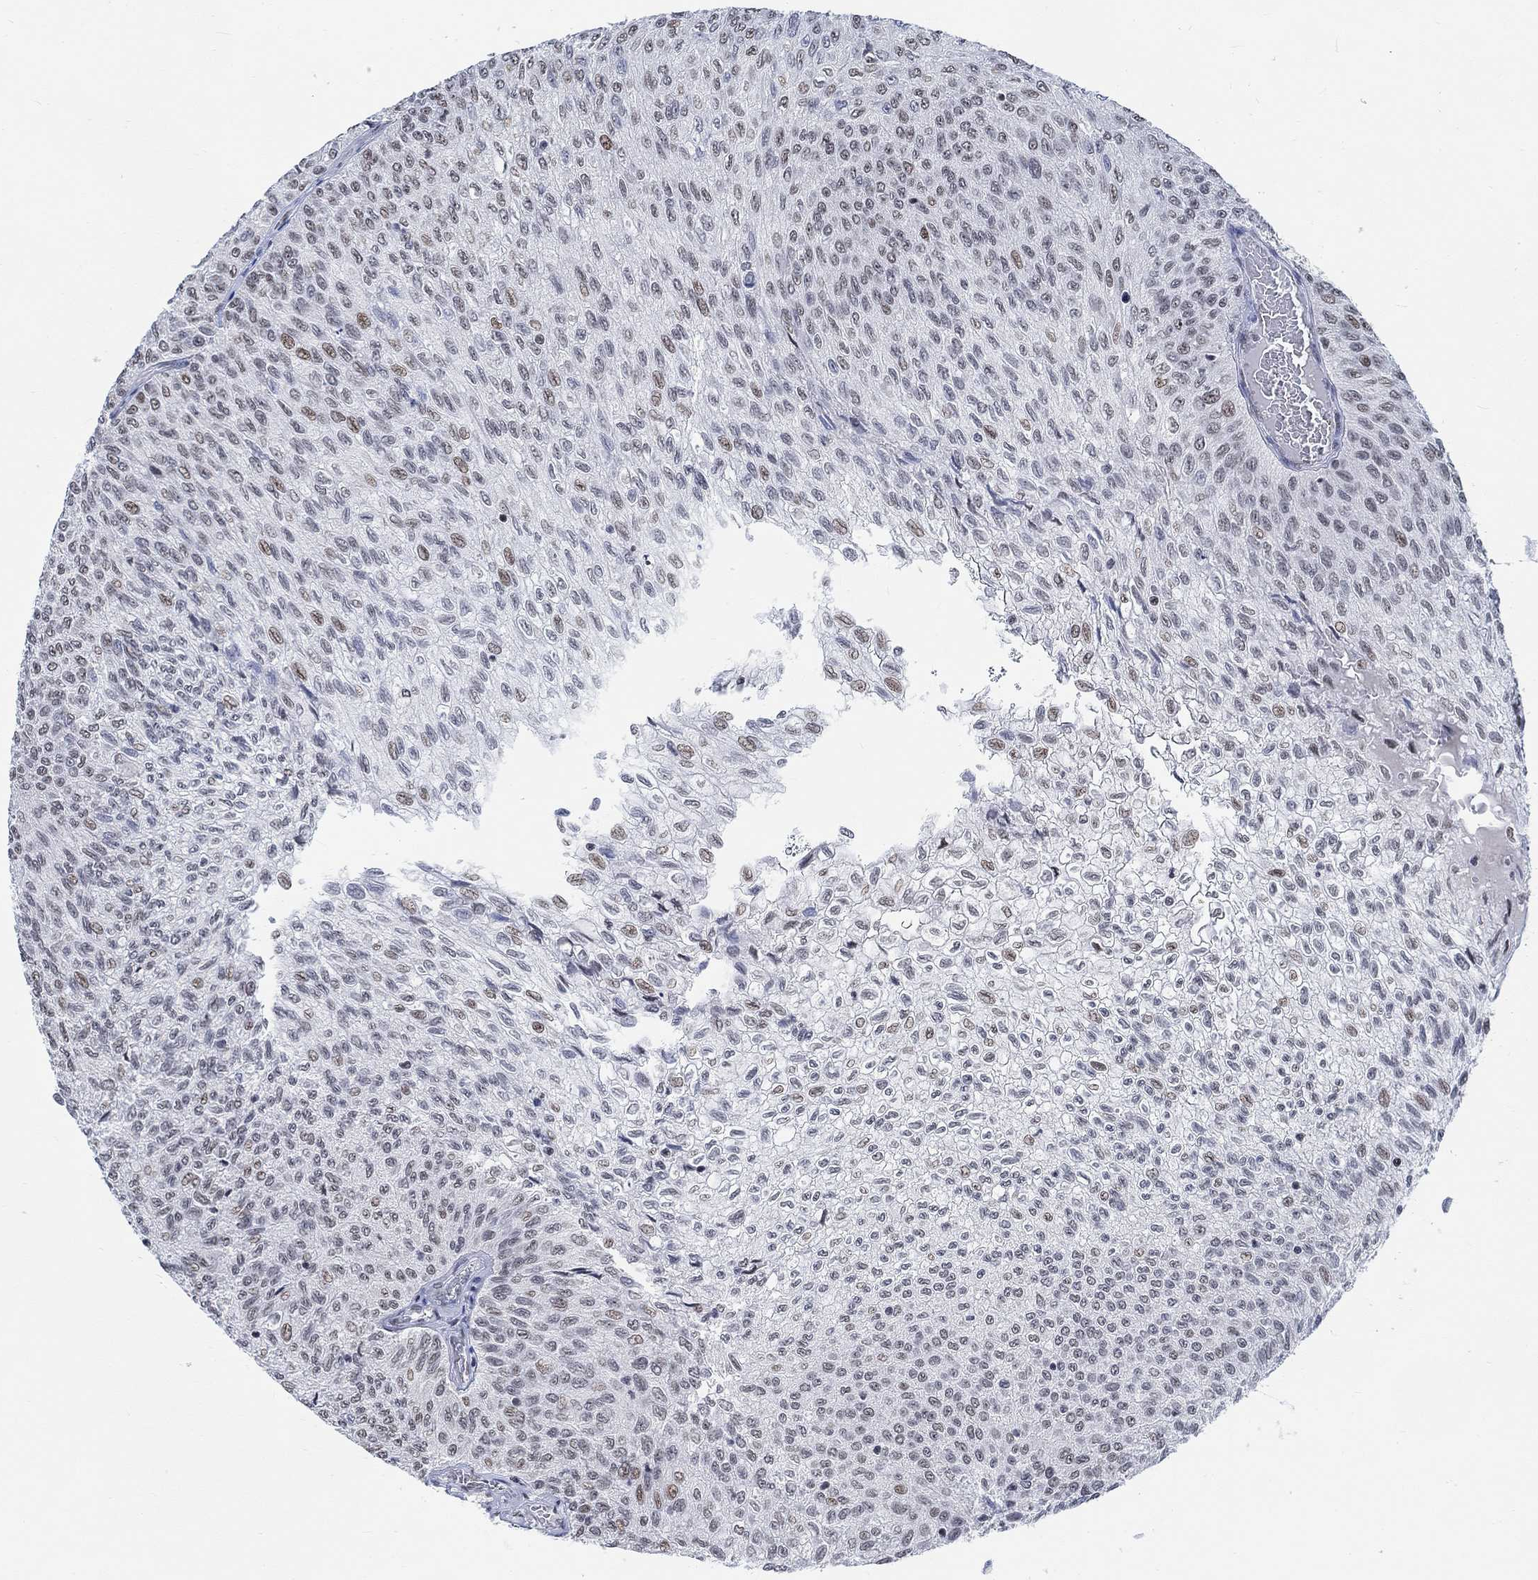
{"staining": {"intensity": "negative", "quantity": "none", "location": "none"}, "tissue": "urothelial cancer", "cell_type": "Tumor cells", "image_type": "cancer", "snomed": [{"axis": "morphology", "description": "Urothelial carcinoma, Low grade"}, {"axis": "topography", "description": "Urinary bladder"}], "caption": "Low-grade urothelial carcinoma was stained to show a protein in brown. There is no significant staining in tumor cells.", "gene": "KCNH8", "patient": {"sex": "male", "age": 78}}